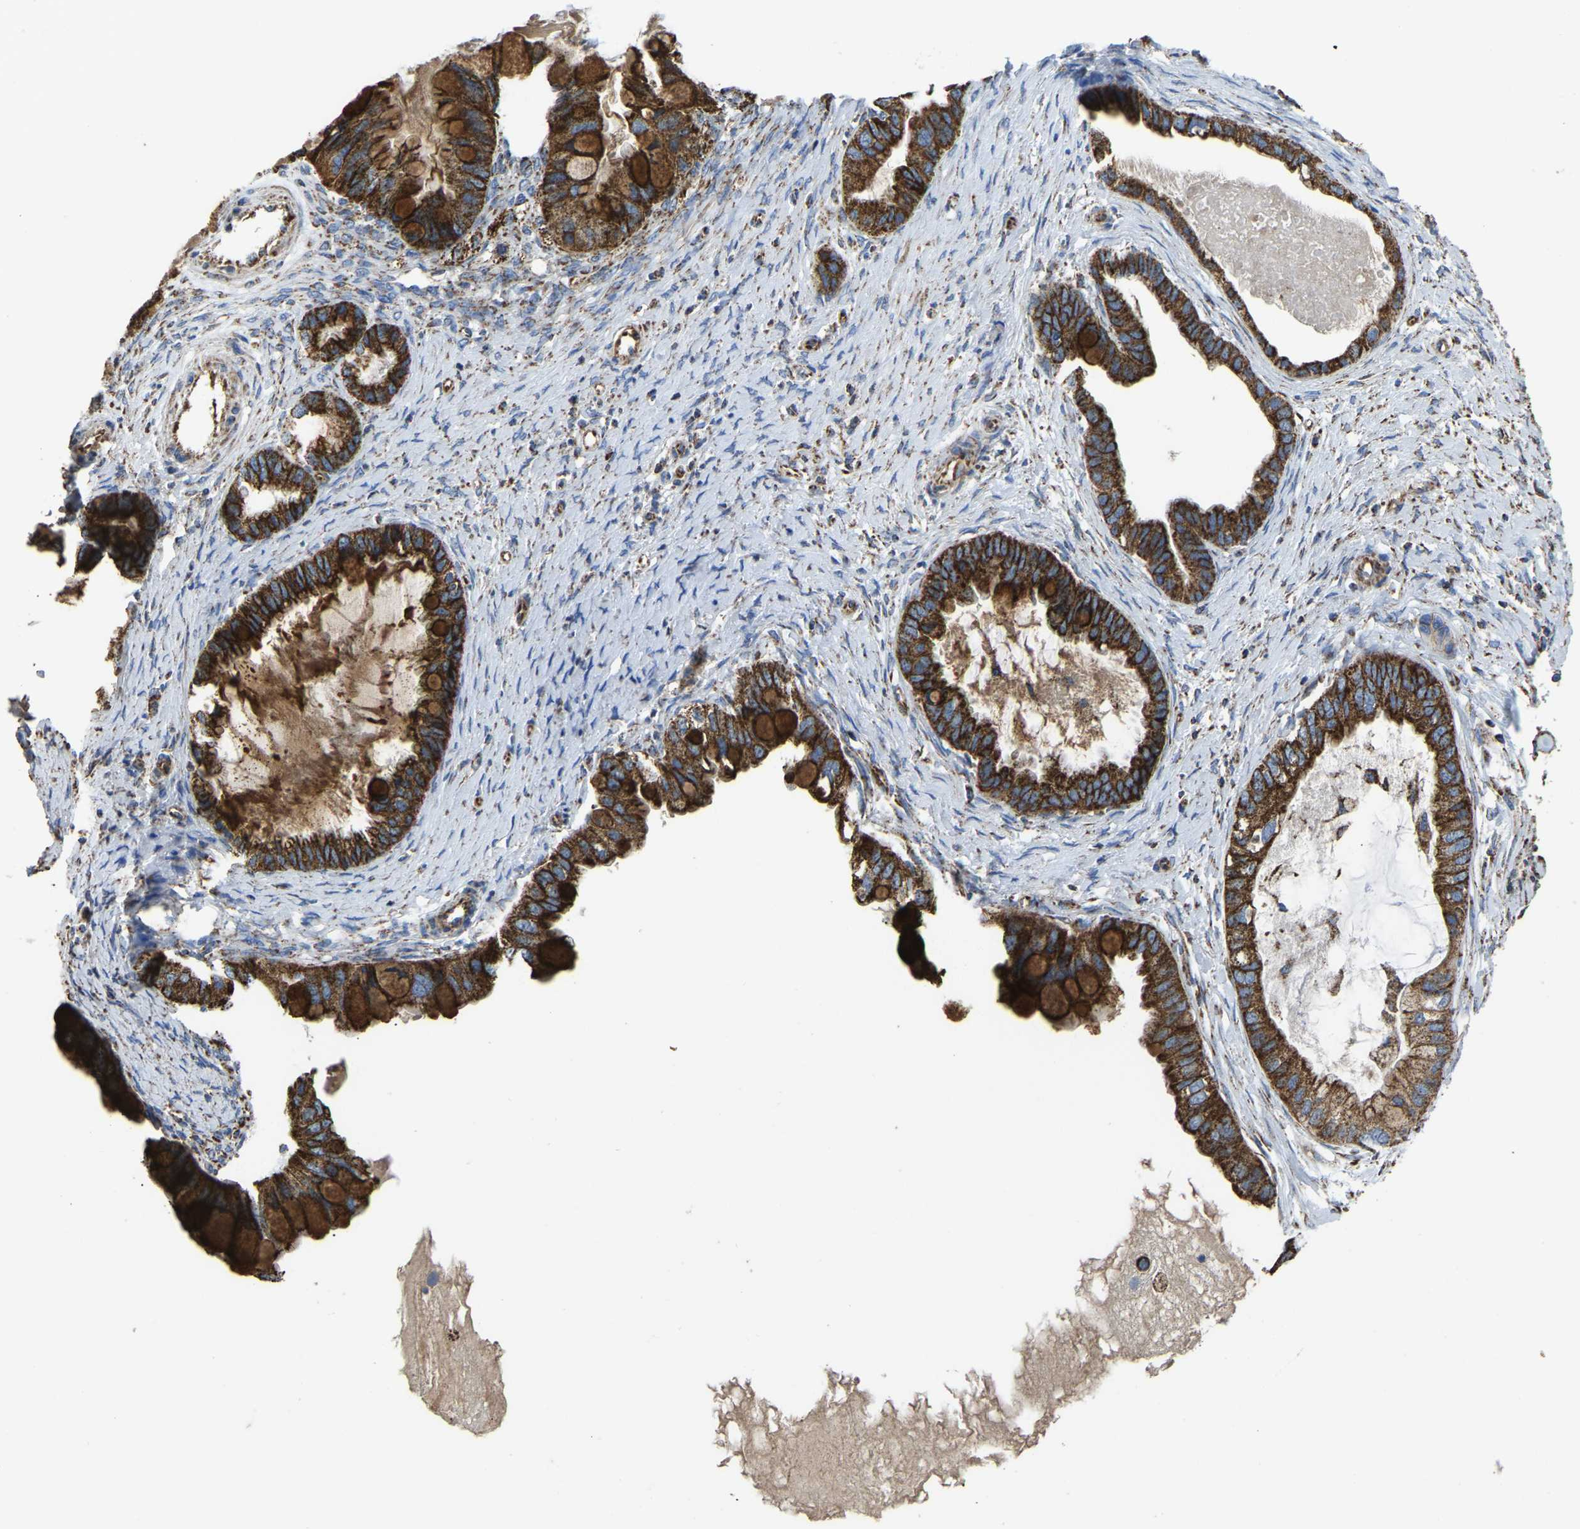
{"staining": {"intensity": "strong", "quantity": ">75%", "location": "cytoplasmic/membranous"}, "tissue": "ovarian cancer", "cell_type": "Tumor cells", "image_type": "cancer", "snomed": [{"axis": "morphology", "description": "Cystadenocarcinoma, mucinous, NOS"}, {"axis": "topography", "description": "Ovary"}], "caption": "Human ovarian mucinous cystadenocarcinoma stained for a protein (brown) reveals strong cytoplasmic/membranous positive expression in approximately >75% of tumor cells.", "gene": "ETFA", "patient": {"sex": "female", "age": 80}}